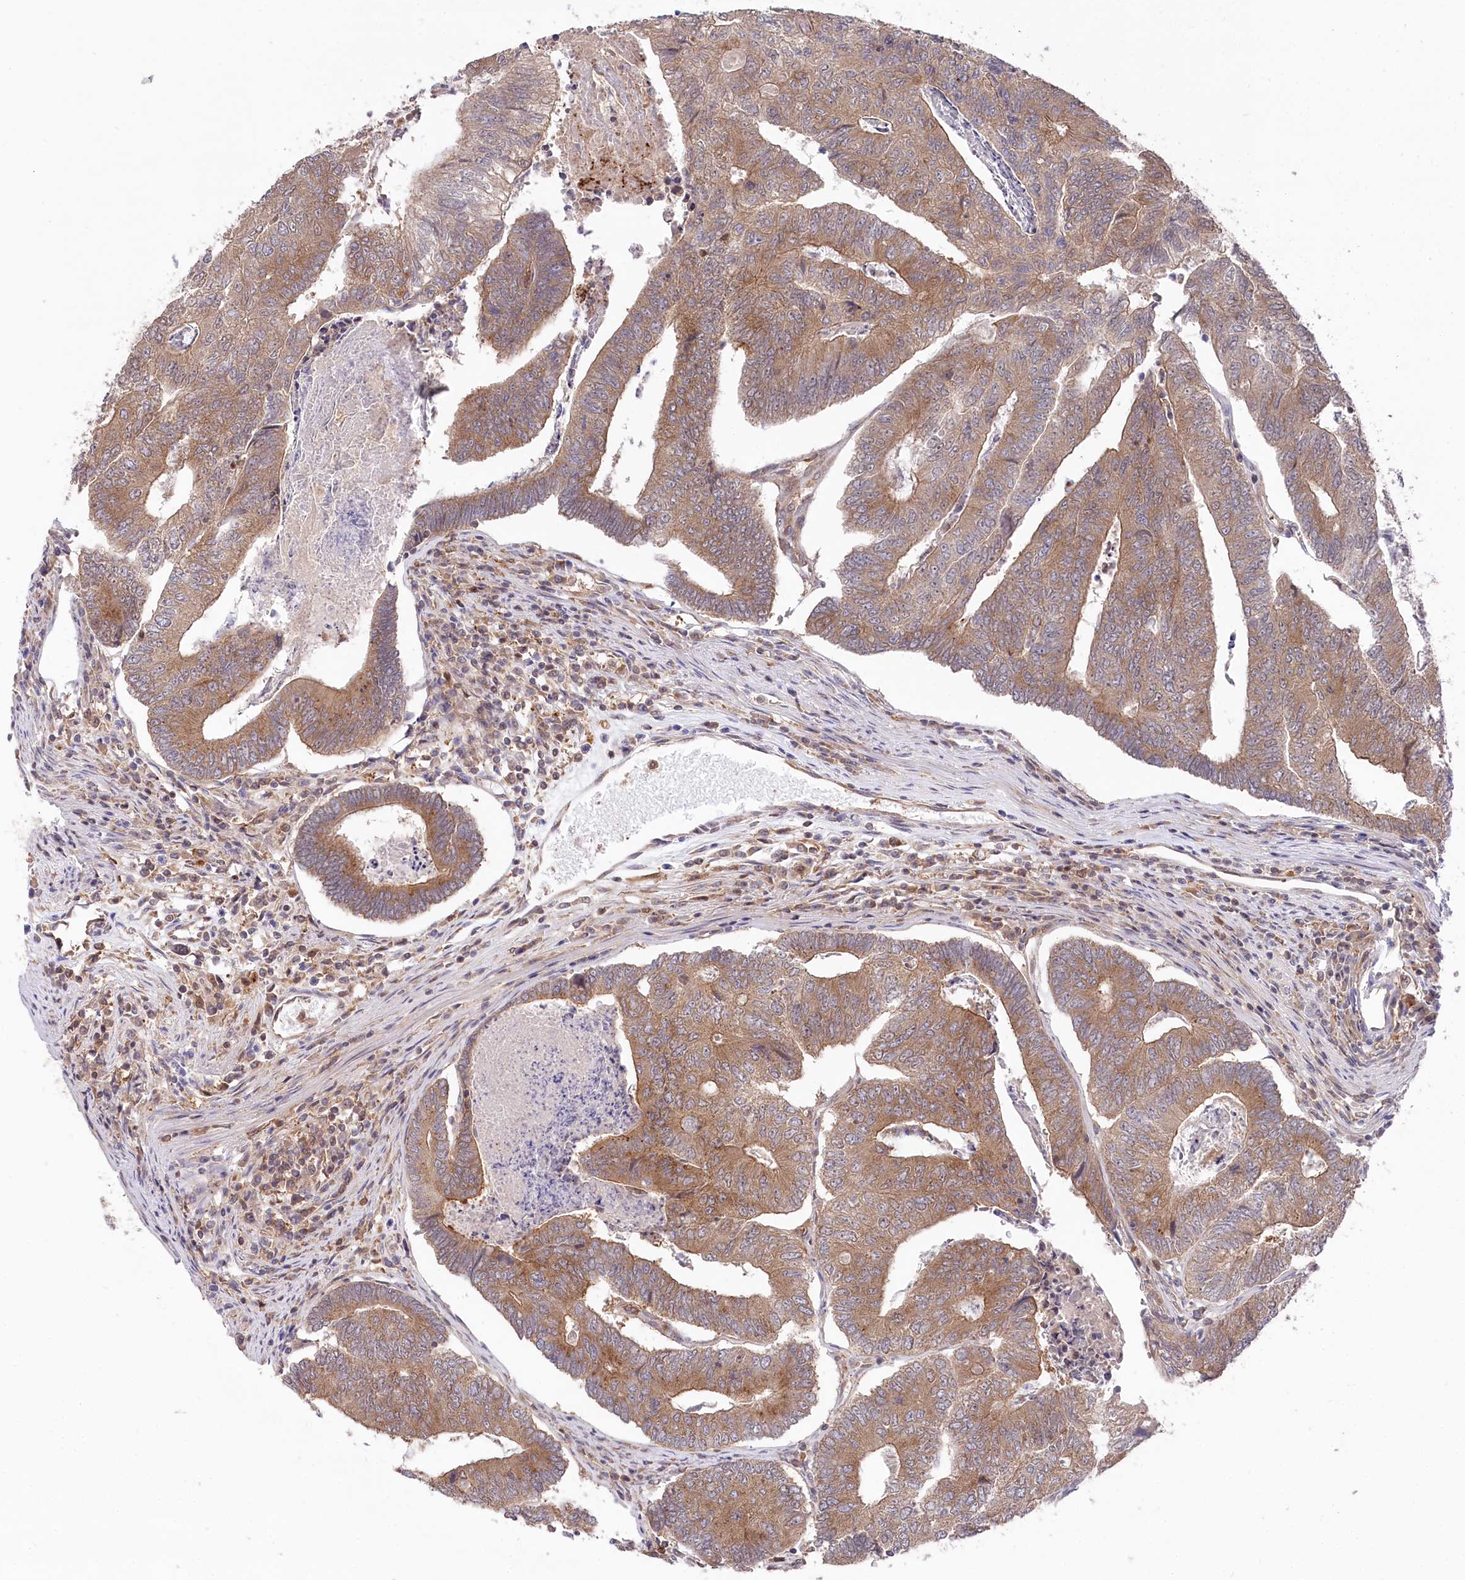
{"staining": {"intensity": "moderate", "quantity": ">75%", "location": "cytoplasmic/membranous"}, "tissue": "colorectal cancer", "cell_type": "Tumor cells", "image_type": "cancer", "snomed": [{"axis": "morphology", "description": "Adenocarcinoma, NOS"}, {"axis": "topography", "description": "Colon"}], "caption": "Moderate cytoplasmic/membranous protein positivity is appreciated in approximately >75% of tumor cells in colorectal adenocarcinoma.", "gene": "PPP1R21", "patient": {"sex": "female", "age": 67}}